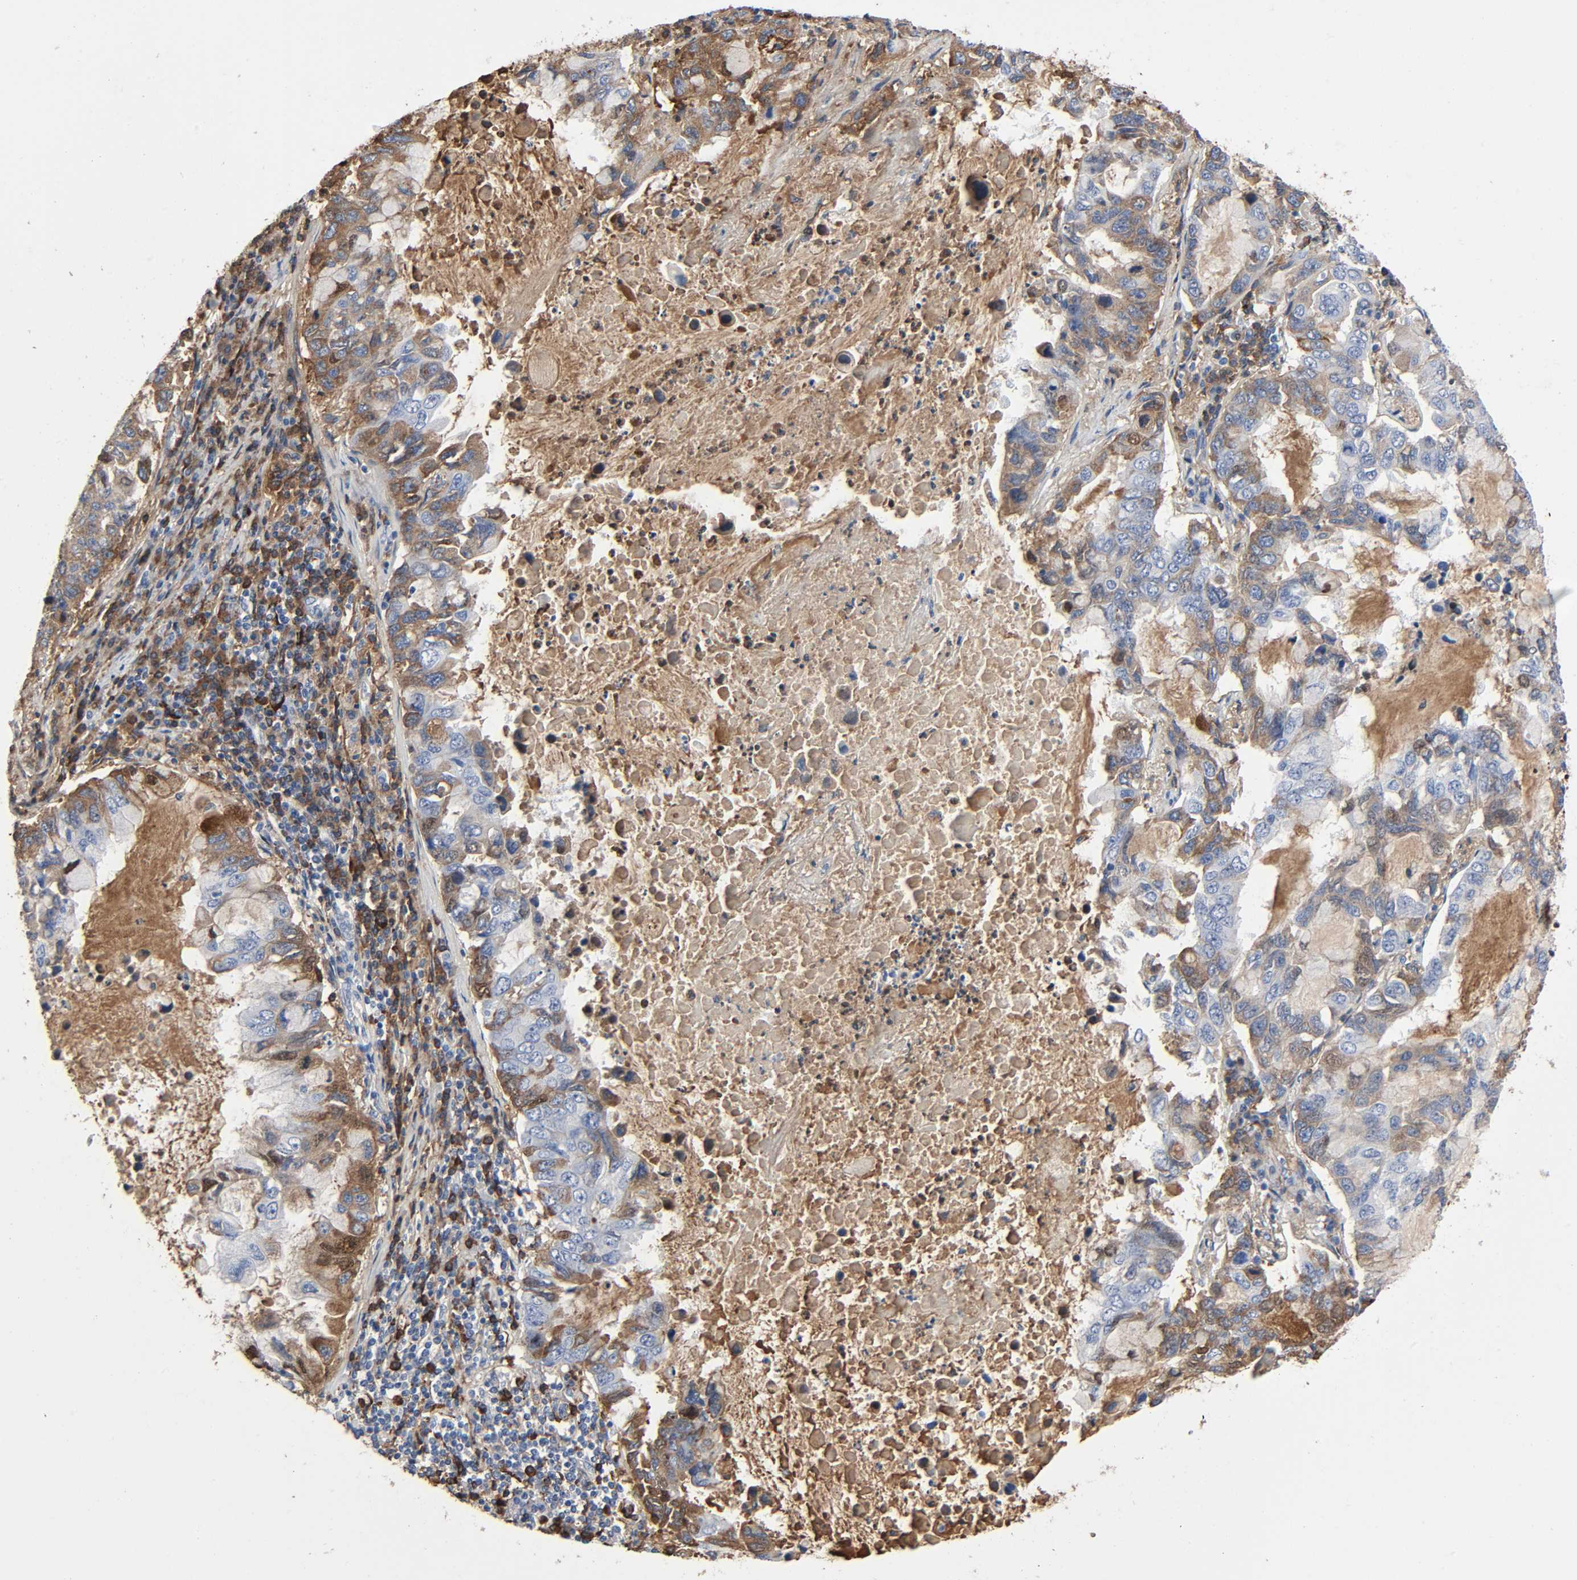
{"staining": {"intensity": "moderate", "quantity": "25%-75%", "location": "cytoplasmic/membranous"}, "tissue": "lung cancer", "cell_type": "Tumor cells", "image_type": "cancer", "snomed": [{"axis": "morphology", "description": "Adenocarcinoma, NOS"}, {"axis": "topography", "description": "Lung"}], "caption": "This is a micrograph of immunohistochemistry (IHC) staining of lung cancer (adenocarcinoma), which shows moderate expression in the cytoplasmic/membranous of tumor cells.", "gene": "C3", "patient": {"sex": "male", "age": 64}}